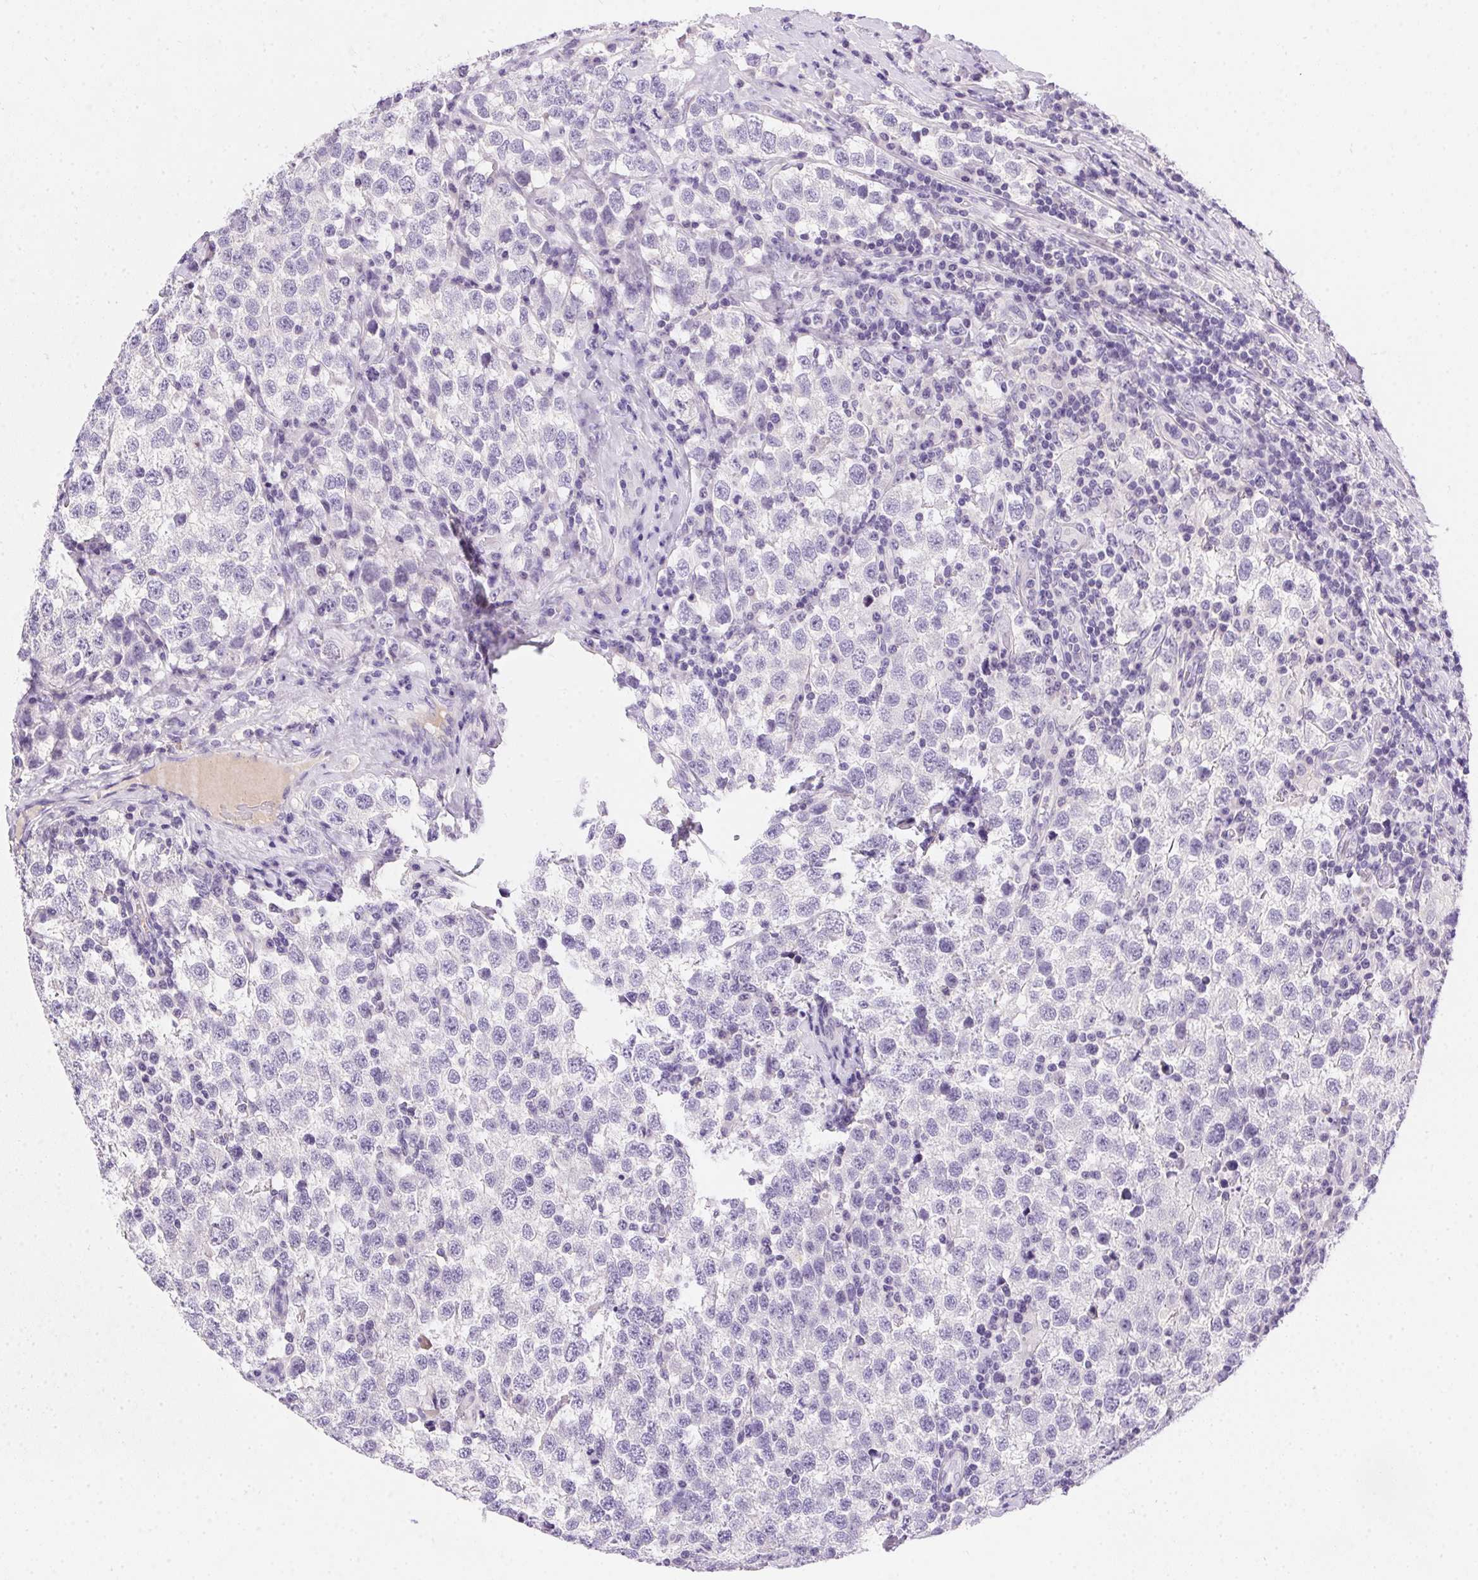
{"staining": {"intensity": "negative", "quantity": "none", "location": "none"}, "tissue": "testis cancer", "cell_type": "Tumor cells", "image_type": "cancer", "snomed": [{"axis": "morphology", "description": "Seminoma, NOS"}, {"axis": "topography", "description": "Testis"}], "caption": "An IHC histopathology image of testis cancer (seminoma) is shown. There is no staining in tumor cells of testis cancer (seminoma).", "gene": "SSTR4", "patient": {"sex": "male", "age": 34}}